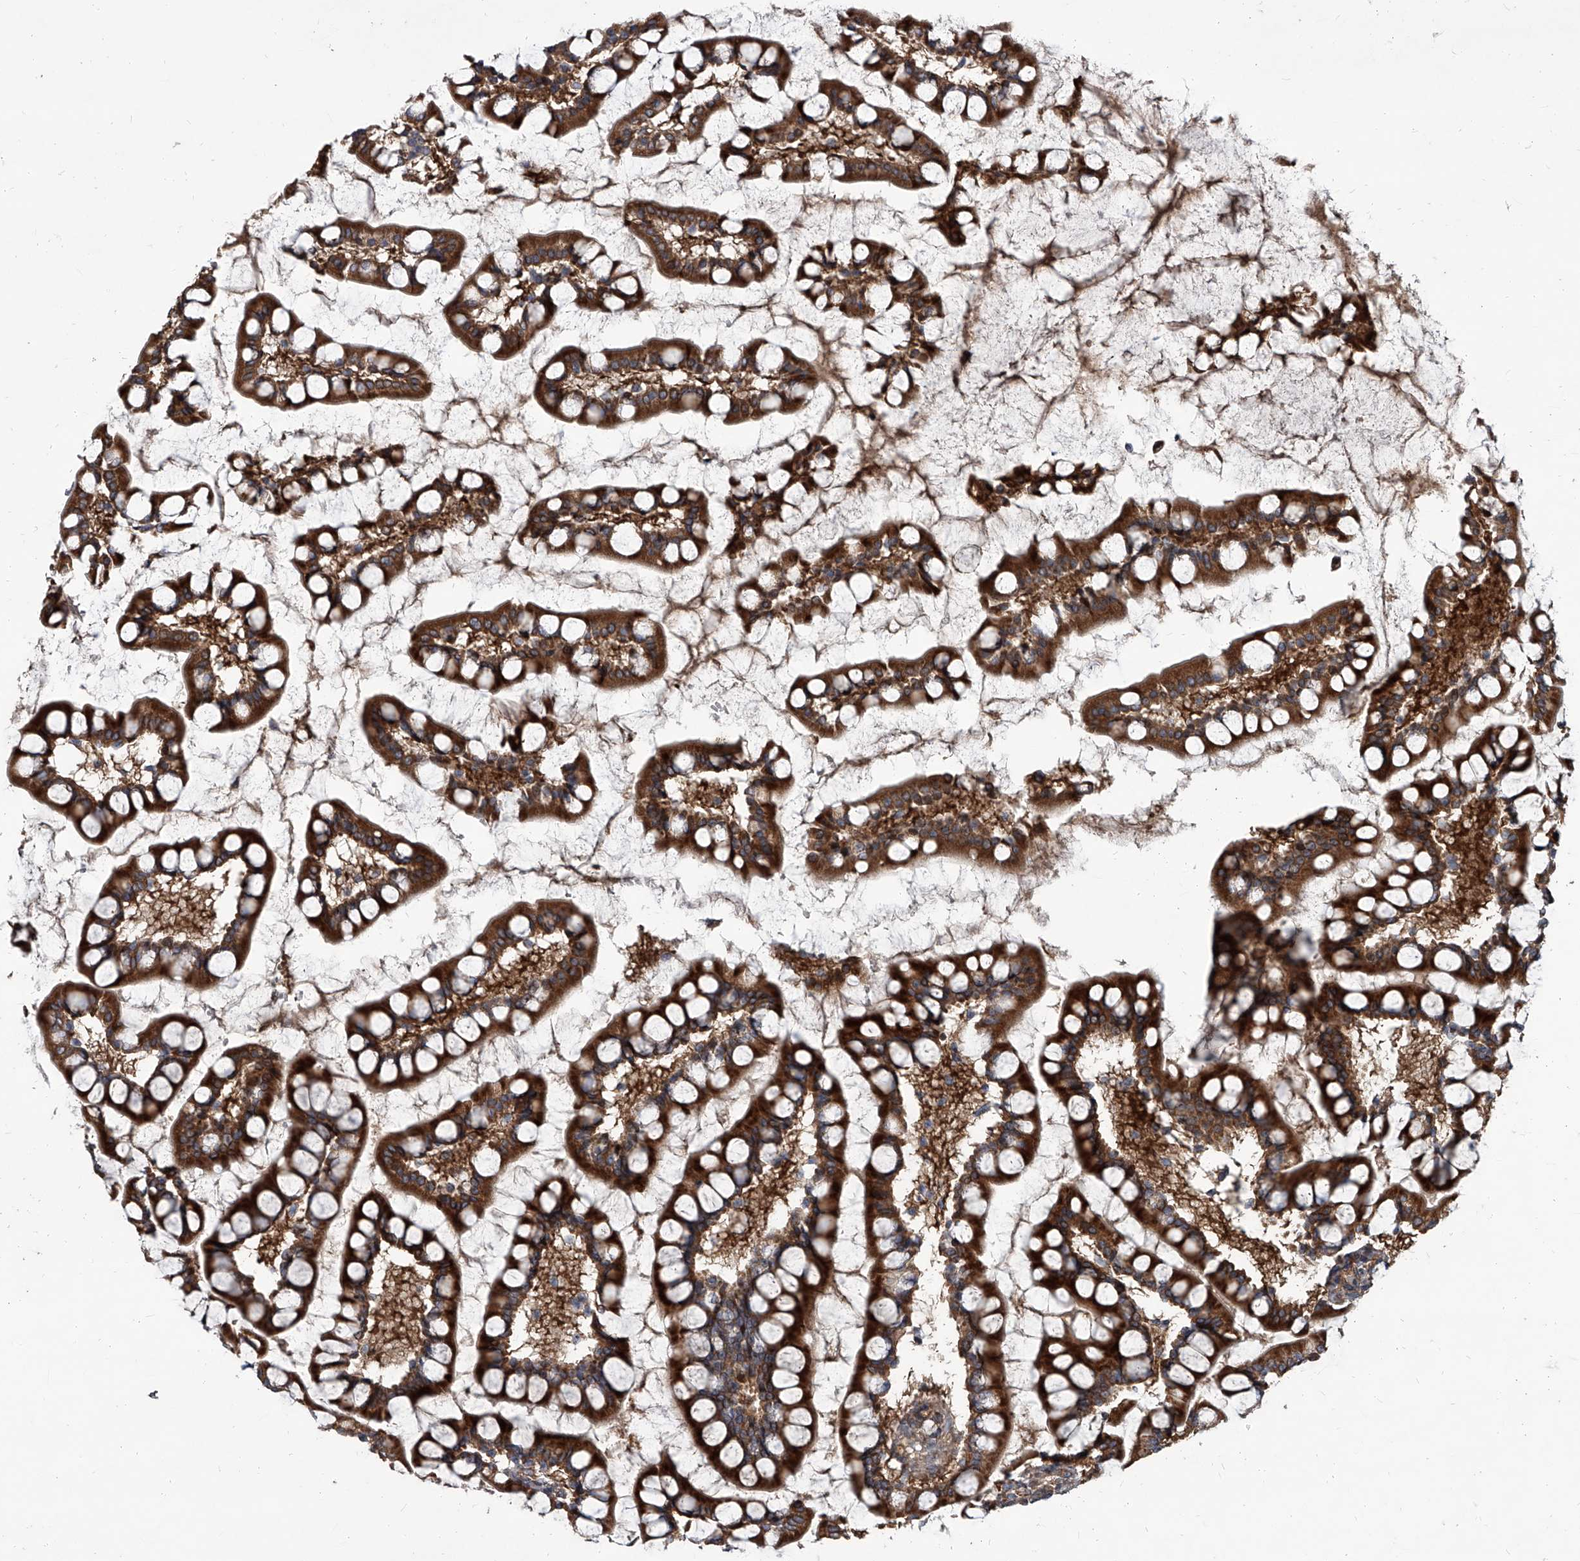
{"staining": {"intensity": "strong", "quantity": ">75%", "location": "cytoplasmic/membranous"}, "tissue": "small intestine", "cell_type": "Glandular cells", "image_type": "normal", "snomed": [{"axis": "morphology", "description": "Normal tissue, NOS"}, {"axis": "topography", "description": "Small intestine"}], "caption": "This histopathology image exhibits IHC staining of benign small intestine, with high strong cytoplasmic/membranous positivity in about >75% of glandular cells.", "gene": "EVA1C", "patient": {"sex": "male", "age": 52}}